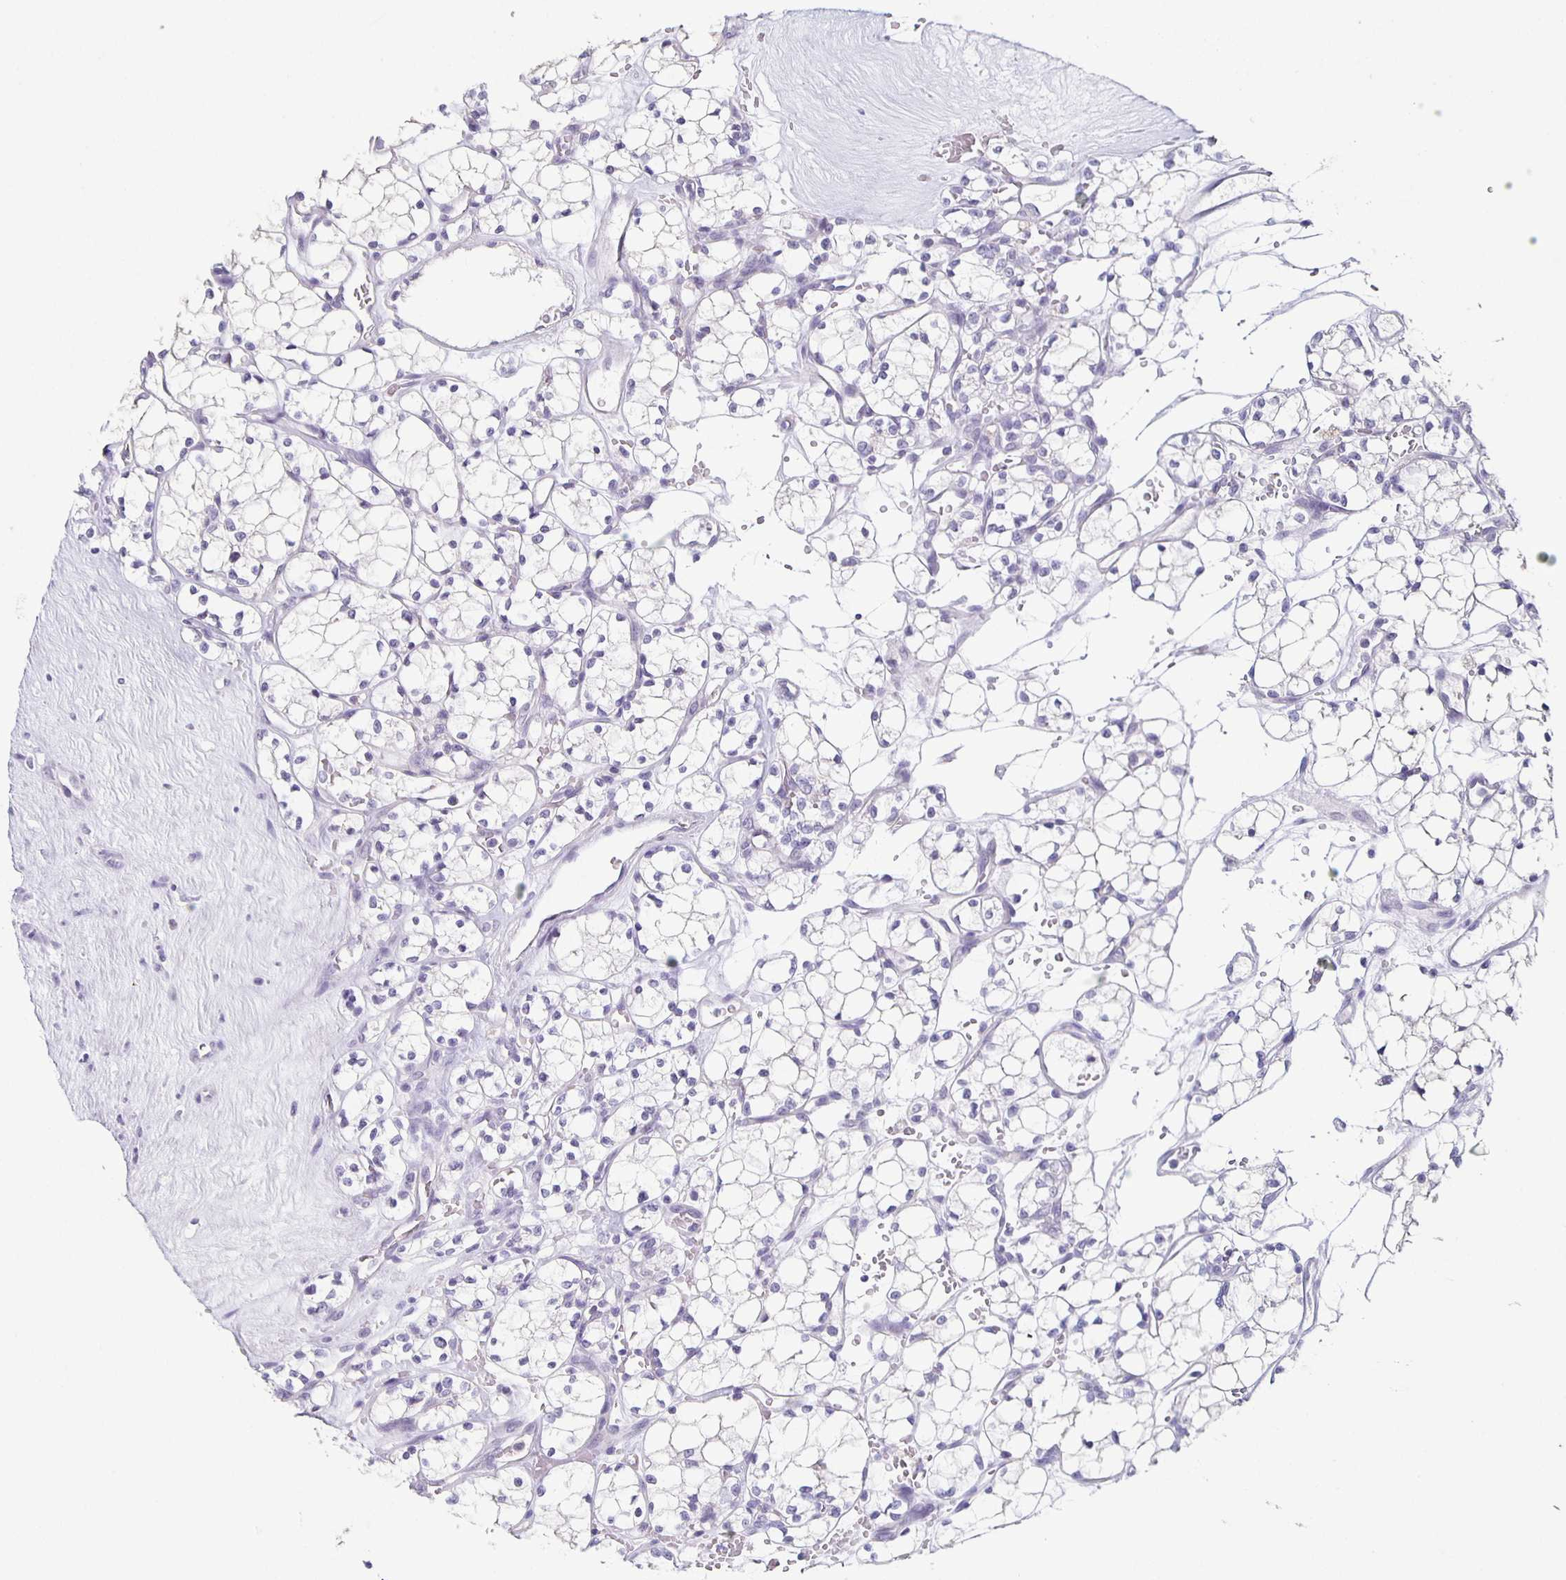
{"staining": {"intensity": "negative", "quantity": "none", "location": "none"}, "tissue": "renal cancer", "cell_type": "Tumor cells", "image_type": "cancer", "snomed": [{"axis": "morphology", "description": "Adenocarcinoma, NOS"}, {"axis": "topography", "description": "Kidney"}], "caption": "DAB immunohistochemical staining of renal adenocarcinoma shows no significant staining in tumor cells.", "gene": "CARNS1", "patient": {"sex": "female", "age": 69}}